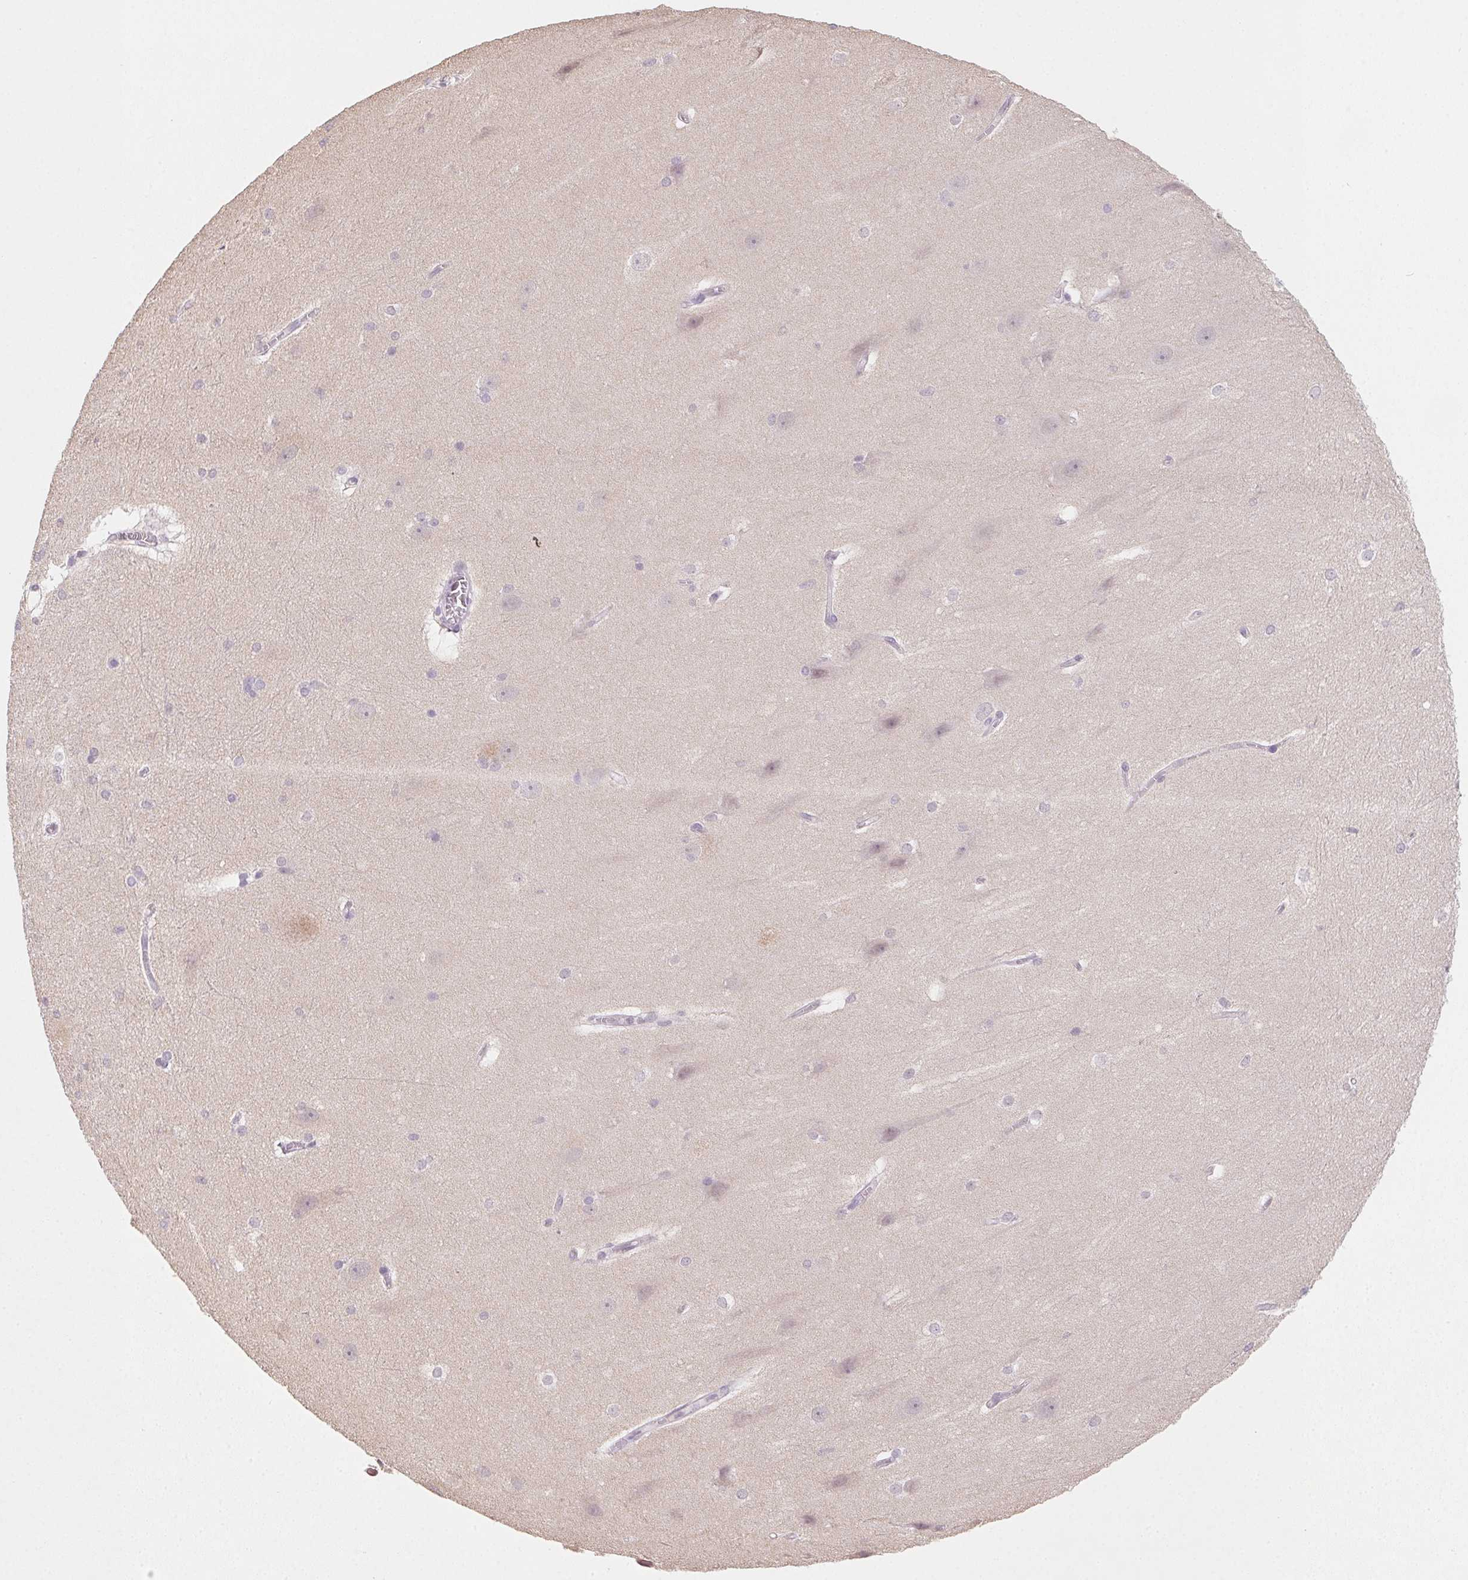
{"staining": {"intensity": "negative", "quantity": "none", "location": "none"}, "tissue": "hippocampus", "cell_type": "Glial cells", "image_type": "normal", "snomed": [{"axis": "morphology", "description": "Normal tissue, NOS"}, {"axis": "topography", "description": "Cerebral cortex"}, {"axis": "topography", "description": "Hippocampus"}], "caption": "This is an immunohistochemistry (IHC) micrograph of unremarkable human hippocampus. There is no positivity in glial cells.", "gene": "SLC6A18", "patient": {"sex": "female", "age": 19}}